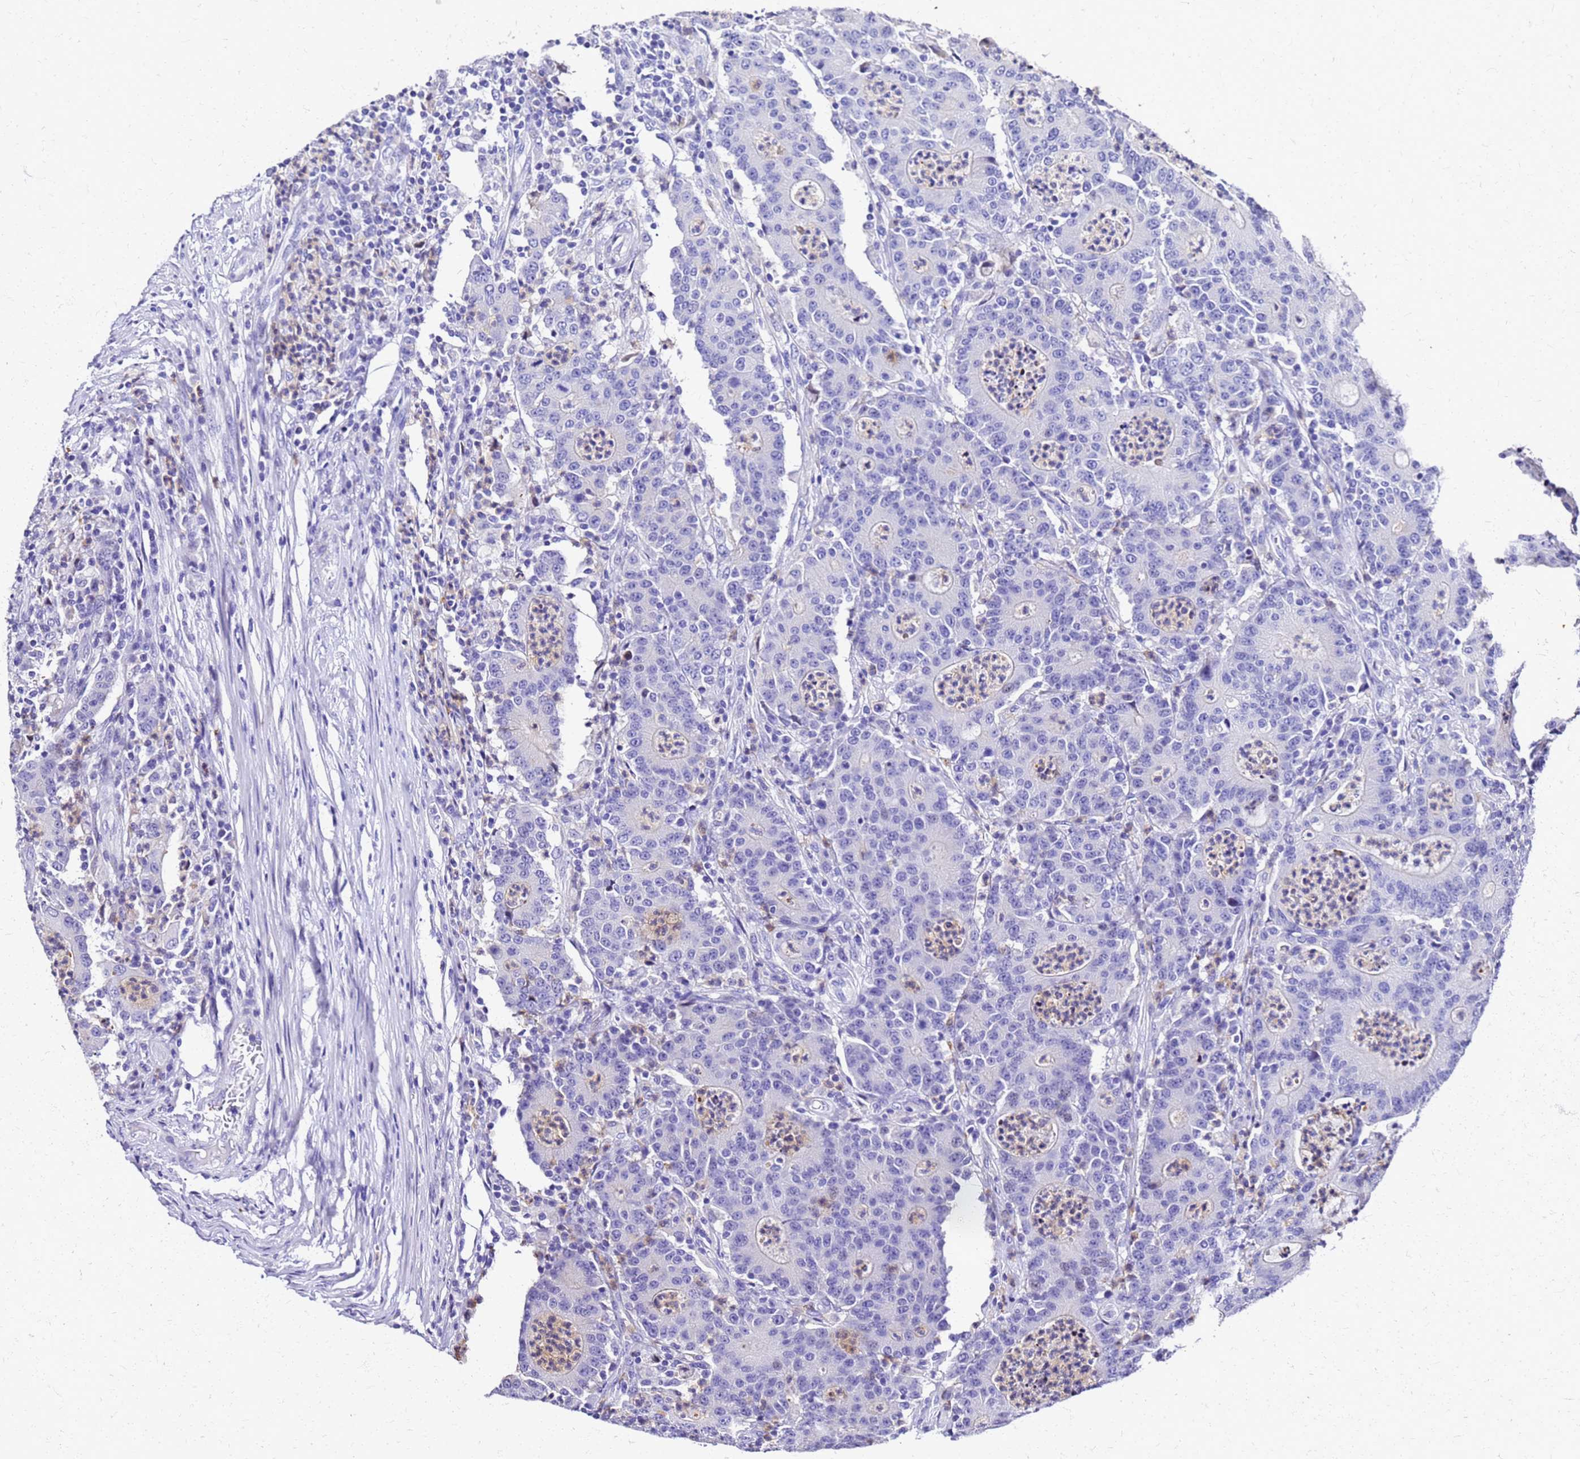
{"staining": {"intensity": "negative", "quantity": "none", "location": "none"}, "tissue": "colorectal cancer", "cell_type": "Tumor cells", "image_type": "cancer", "snomed": [{"axis": "morphology", "description": "Adenocarcinoma, NOS"}, {"axis": "topography", "description": "Colon"}], "caption": "Adenocarcinoma (colorectal) was stained to show a protein in brown. There is no significant staining in tumor cells. (DAB (3,3'-diaminobenzidine) immunohistochemistry (IHC) with hematoxylin counter stain).", "gene": "SMIM21", "patient": {"sex": "male", "age": 83}}